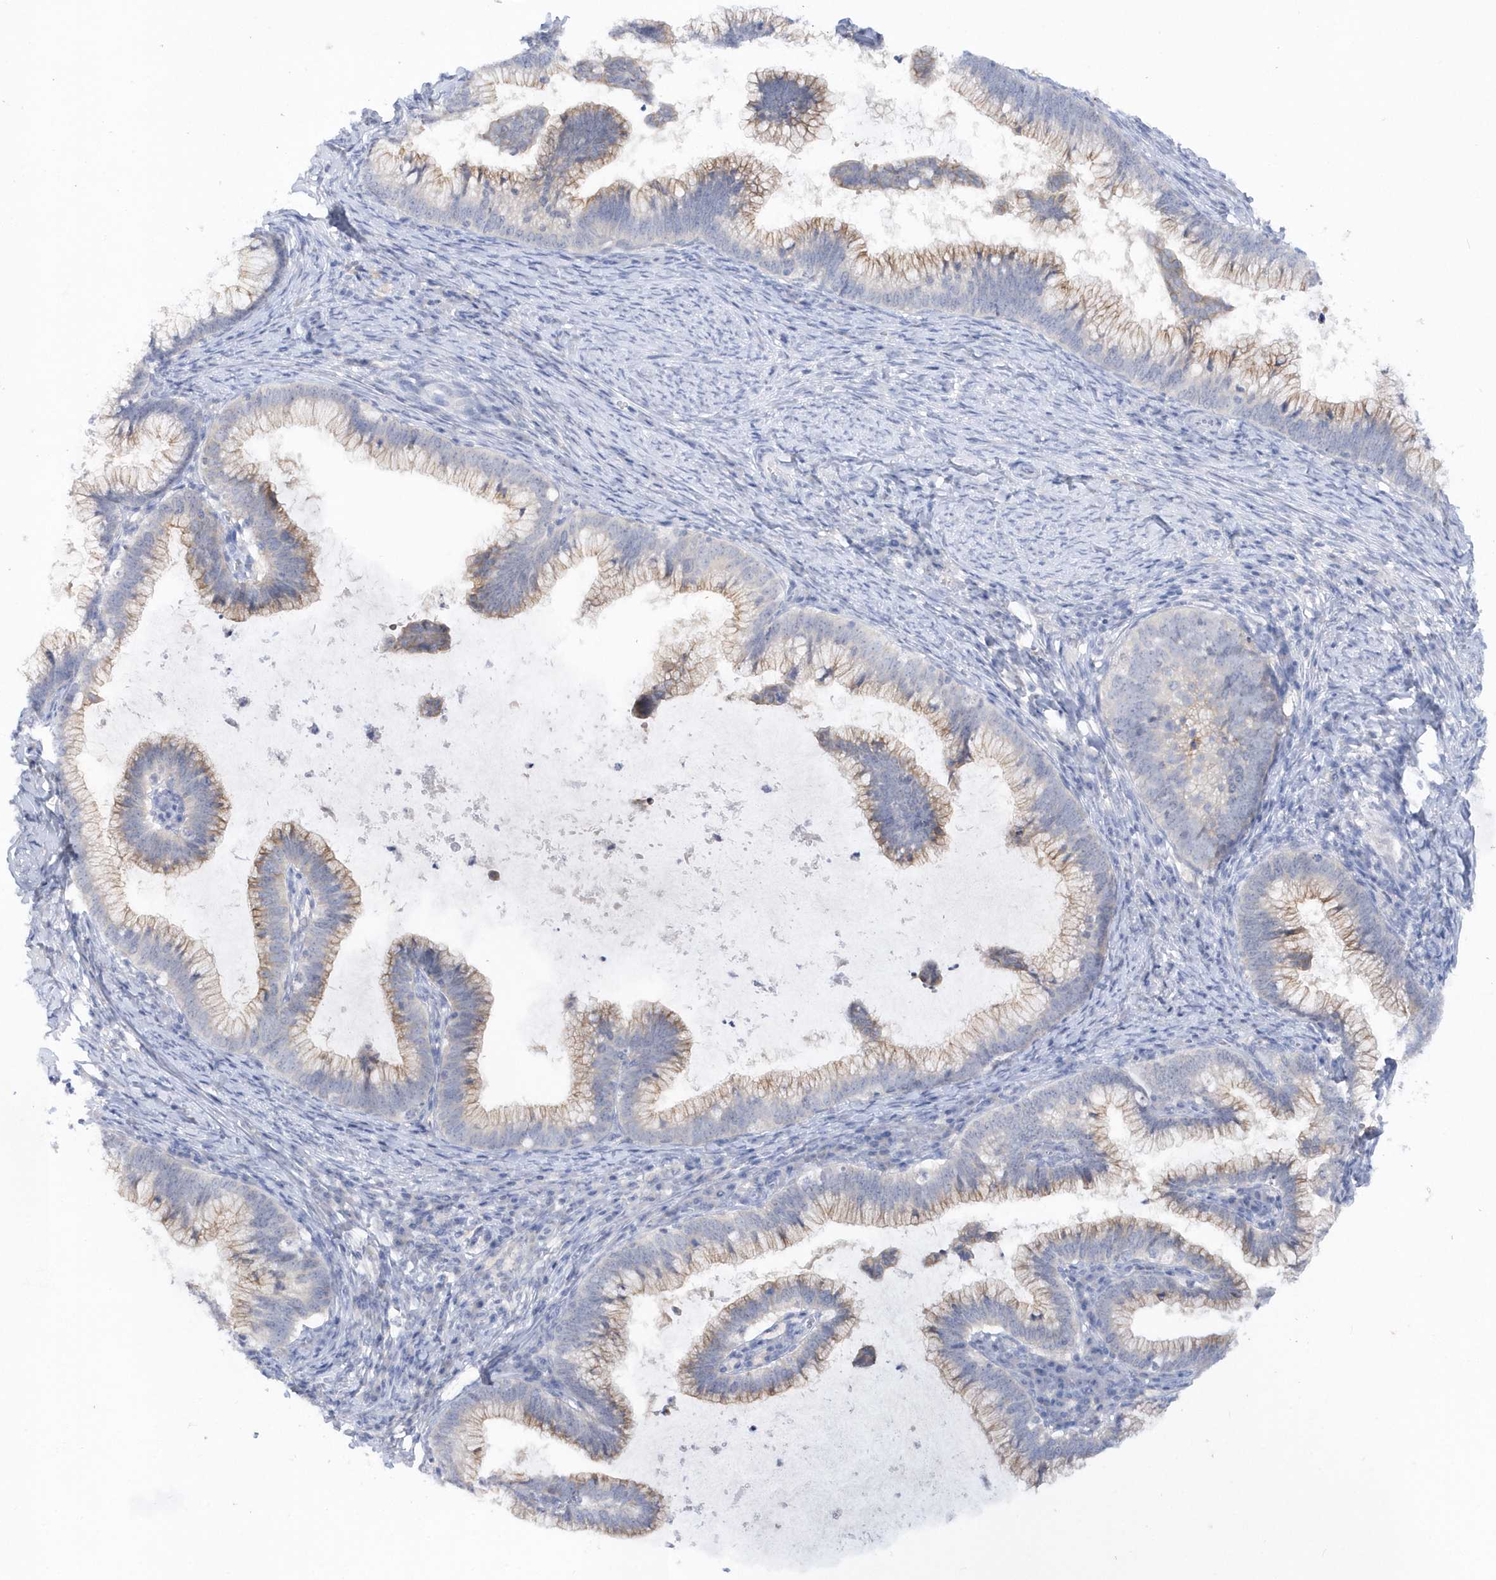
{"staining": {"intensity": "weak", "quantity": "25%-75%", "location": "cytoplasmic/membranous"}, "tissue": "cervical cancer", "cell_type": "Tumor cells", "image_type": "cancer", "snomed": [{"axis": "morphology", "description": "Adenocarcinoma, NOS"}, {"axis": "topography", "description": "Cervix"}], "caption": "Adenocarcinoma (cervical) was stained to show a protein in brown. There is low levels of weak cytoplasmic/membranous staining in approximately 25%-75% of tumor cells.", "gene": "RPE", "patient": {"sex": "female", "age": 36}}